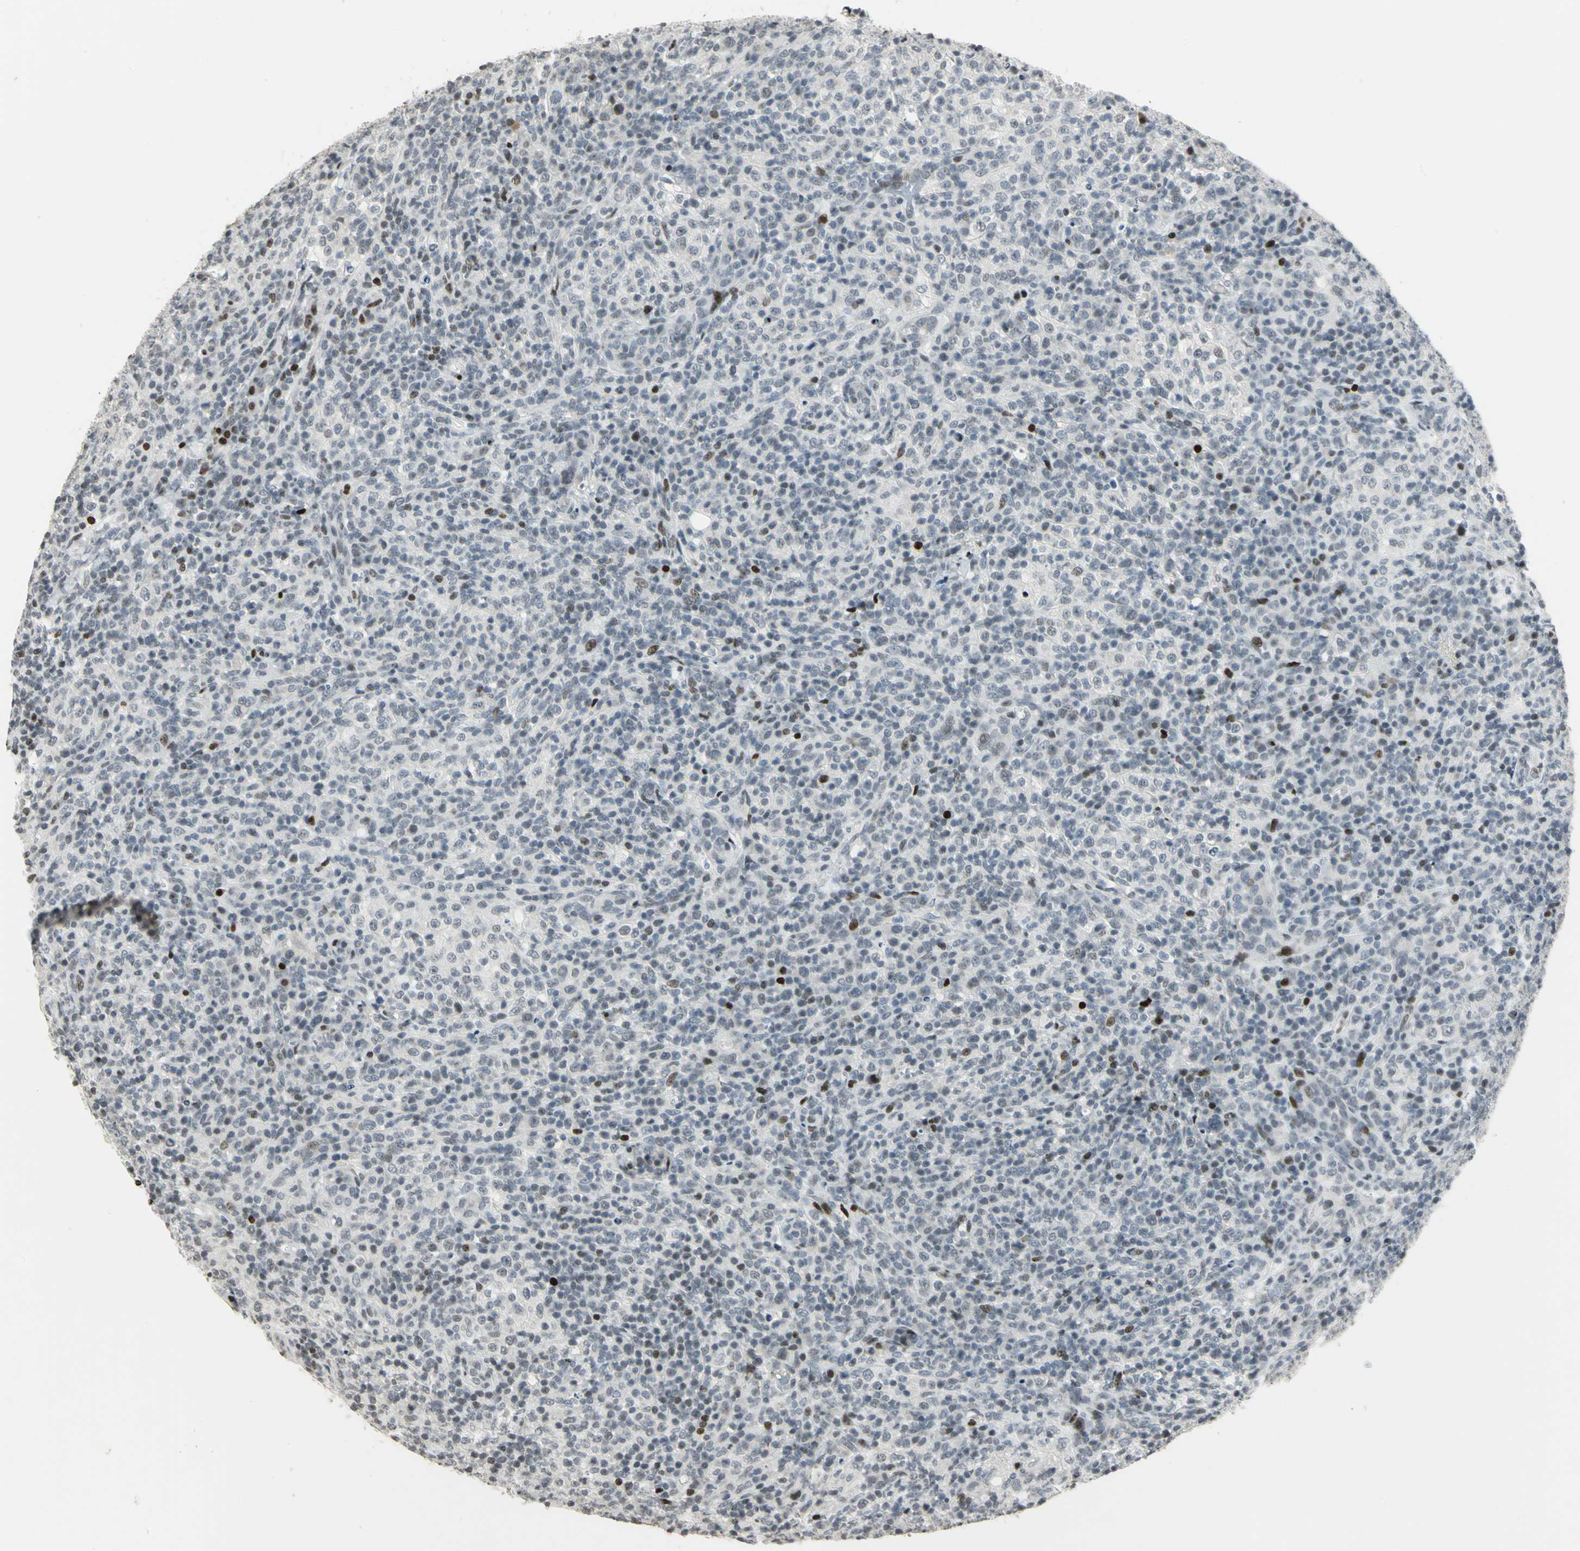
{"staining": {"intensity": "weak", "quantity": "<25%", "location": "nuclear"}, "tissue": "lymphoma", "cell_type": "Tumor cells", "image_type": "cancer", "snomed": [{"axis": "morphology", "description": "Malignant lymphoma, non-Hodgkin's type, High grade"}, {"axis": "topography", "description": "Lymph node"}], "caption": "The image shows no staining of tumor cells in malignant lymphoma, non-Hodgkin's type (high-grade).", "gene": "KDM1A", "patient": {"sex": "female", "age": 76}}